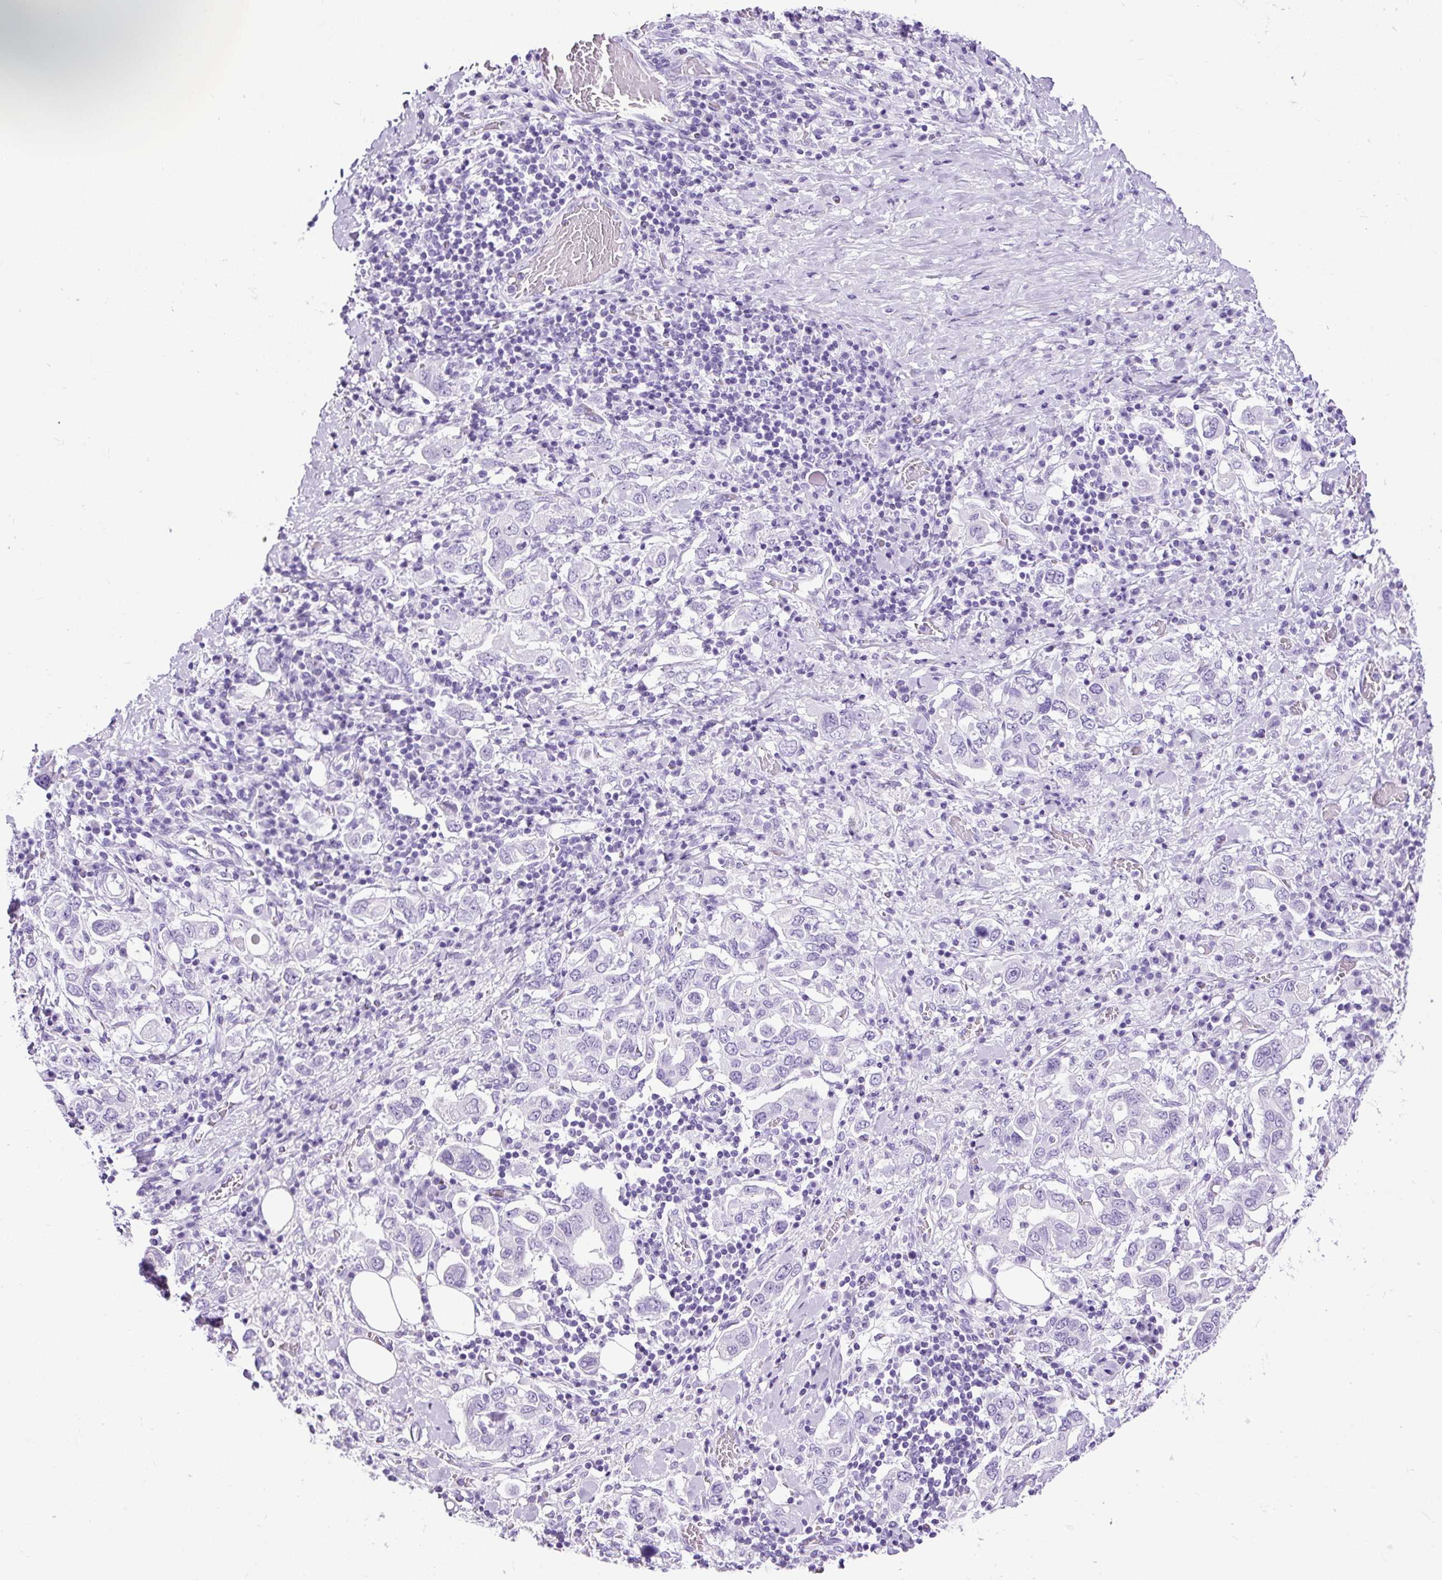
{"staining": {"intensity": "negative", "quantity": "none", "location": "none"}, "tissue": "stomach cancer", "cell_type": "Tumor cells", "image_type": "cancer", "snomed": [{"axis": "morphology", "description": "Adenocarcinoma, NOS"}, {"axis": "topography", "description": "Stomach, upper"}, {"axis": "topography", "description": "Stomach"}], "caption": "A photomicrograph of human adenocarcinoma (stomach) is negative for staining in tumor cells.", "gene": "PDIA2", "patient": {"sex": "male", "age": 62}}